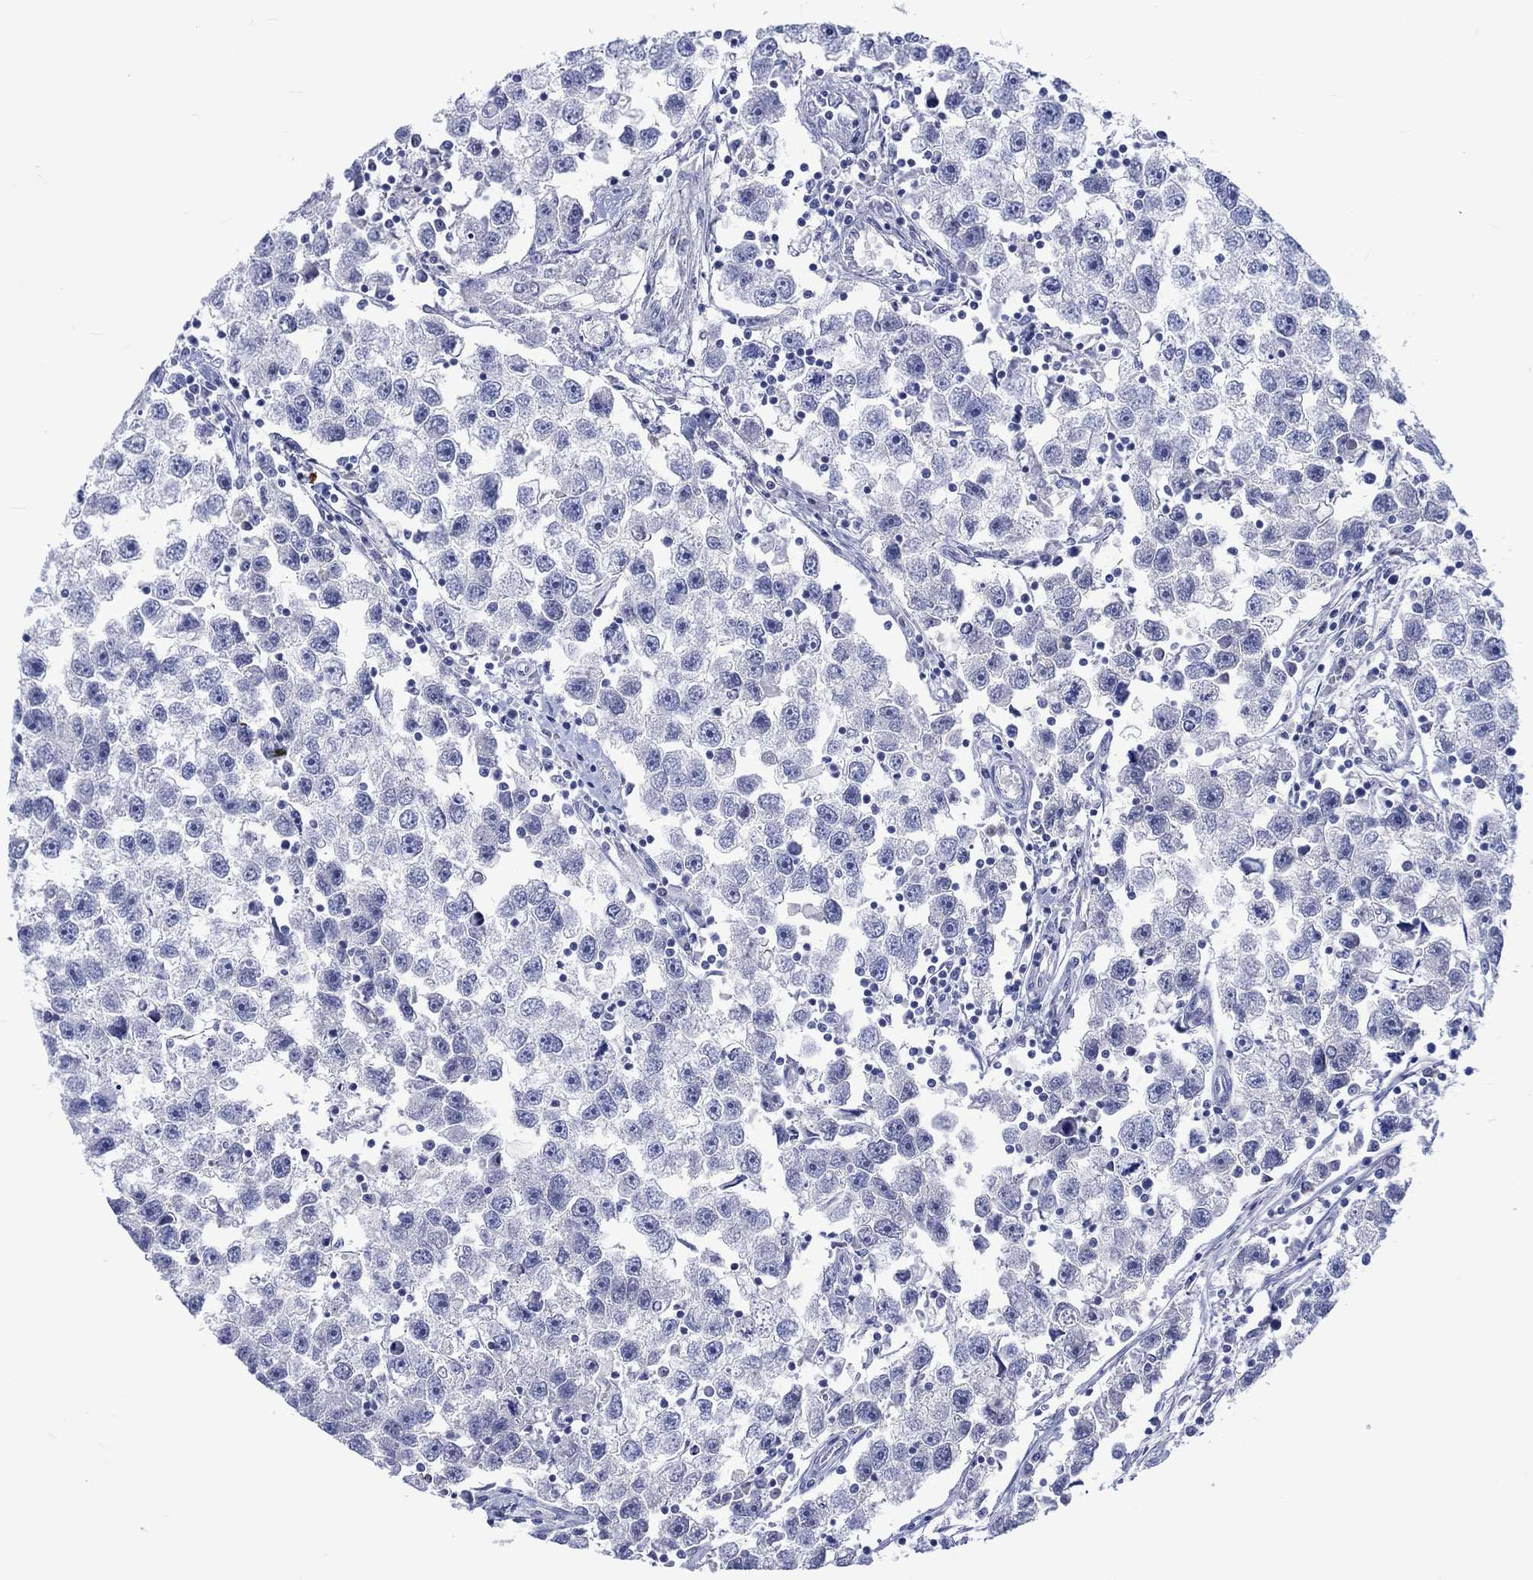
{"staining": {"intensity": "negative", "quantity": "none", "location": "none"}, "tissue": "testis cancer", "cell_type": "Tumor cells", "image_type": "cancer", "snomed": [{"axis": "morphology", "description": "Seminoma, NOS"}, {"axis": "topography", "description": "Testis"}], "caption": "Immunohistochemical staining of human testis cancer reveals no significant expression in tumor cells.", "gene": "CACNG3", "patient": {"sex": "male", "age": 30}}